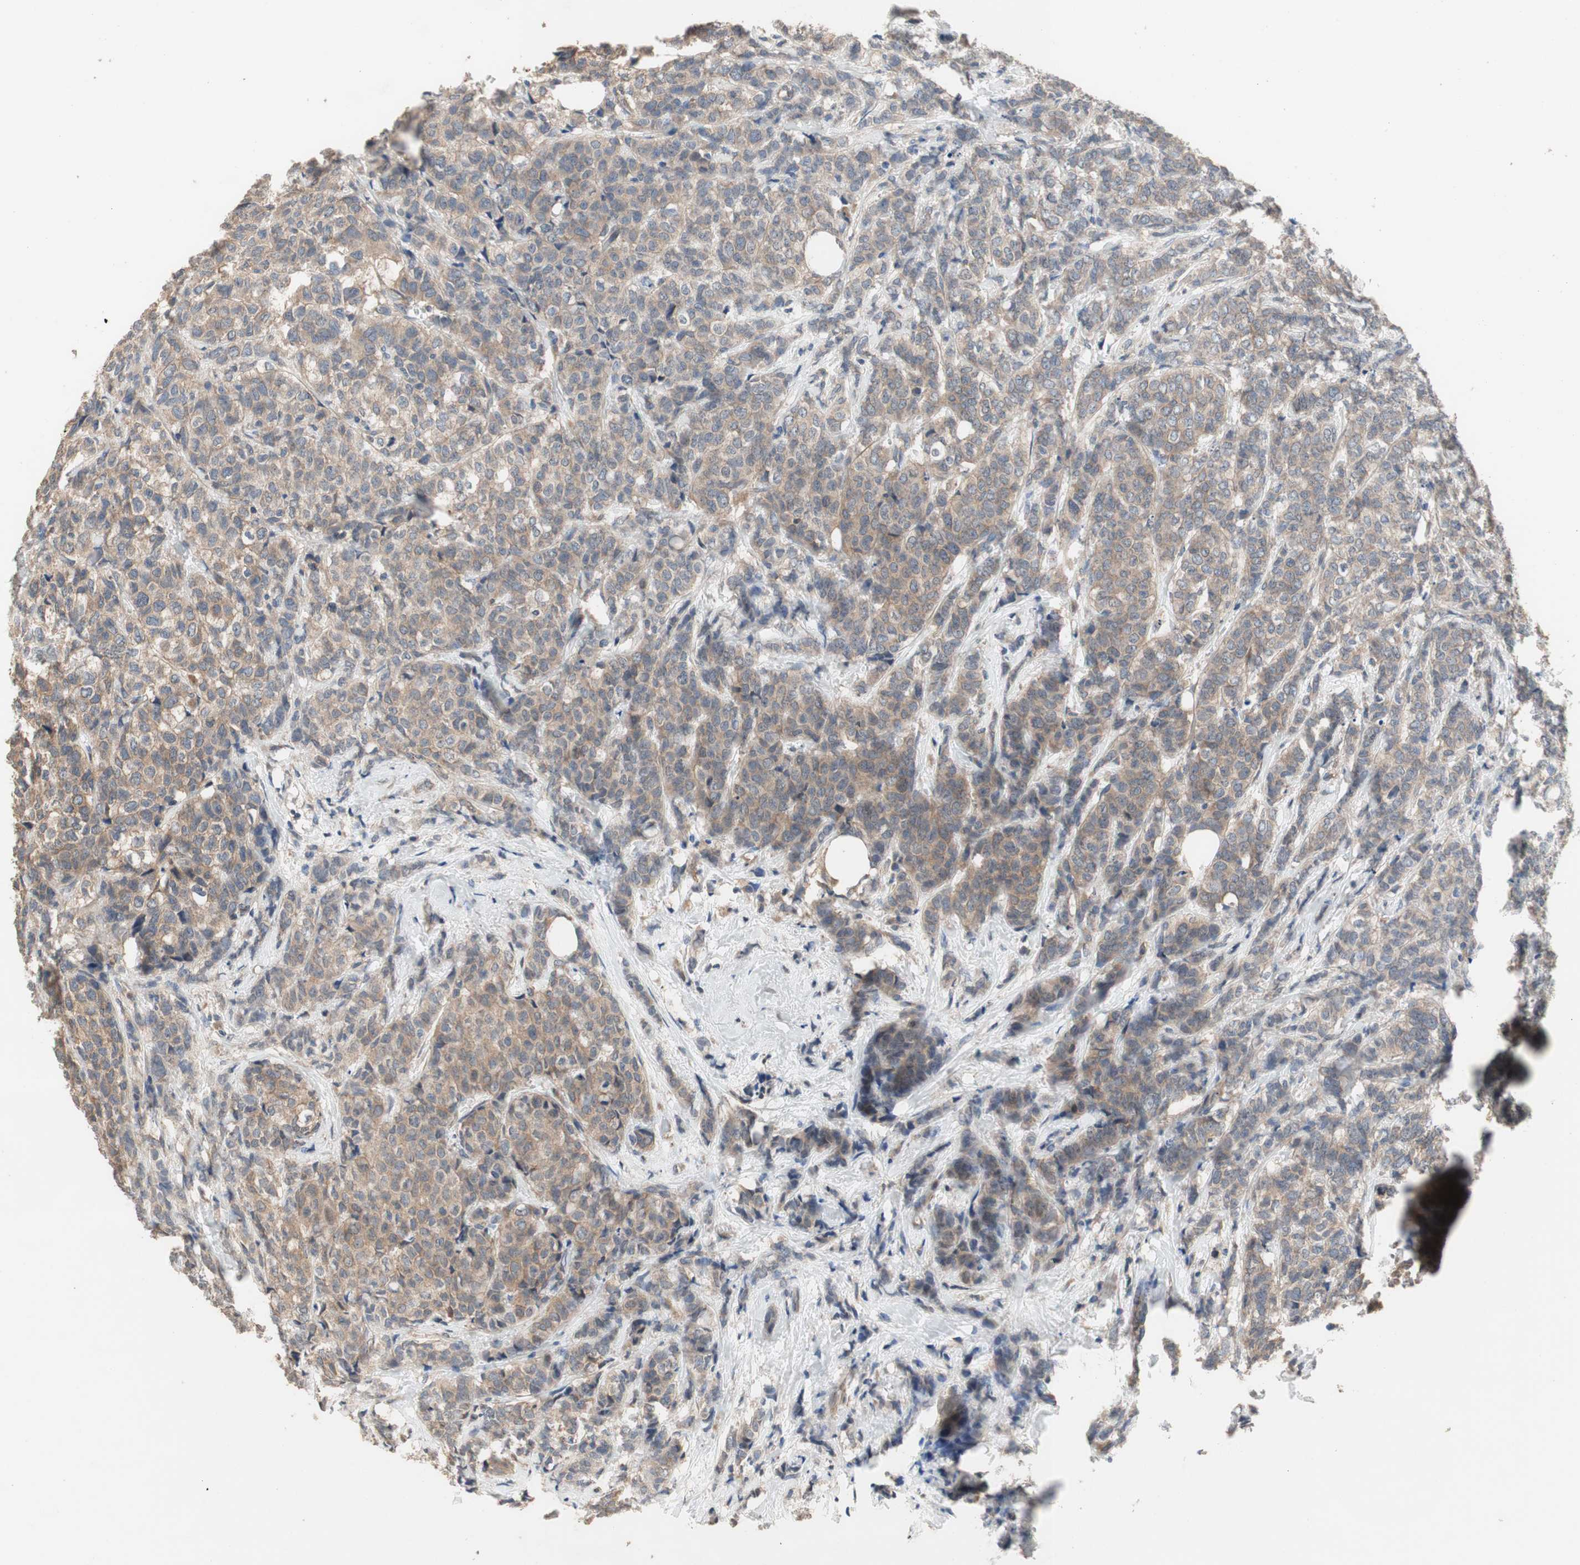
{"staining": {"intensity": "weak", "quantity": ">75%", "location": "cytoplasmic/membranous"}, "tissue": "breast cancer", "cell_type": "Tumor cells", "image_type": "cancer", "snomed": [{"axis": "morphology", "description": "Lobular carcinoma"}, {"axis": "topography", "description": "Breast"}], "caption": "Protein staining of breast cancer (lobular carcinoma) tissue reveals weak cytoplasmic/membranous staining in about >75% of tumor cells. The staining is performed using DAB brown chromogen to label protein expression. The nuclei are counter-stained blue using hematoxylin.", "gene": "MAP4K2", "patient": {"sex": "female", "age": 60}}